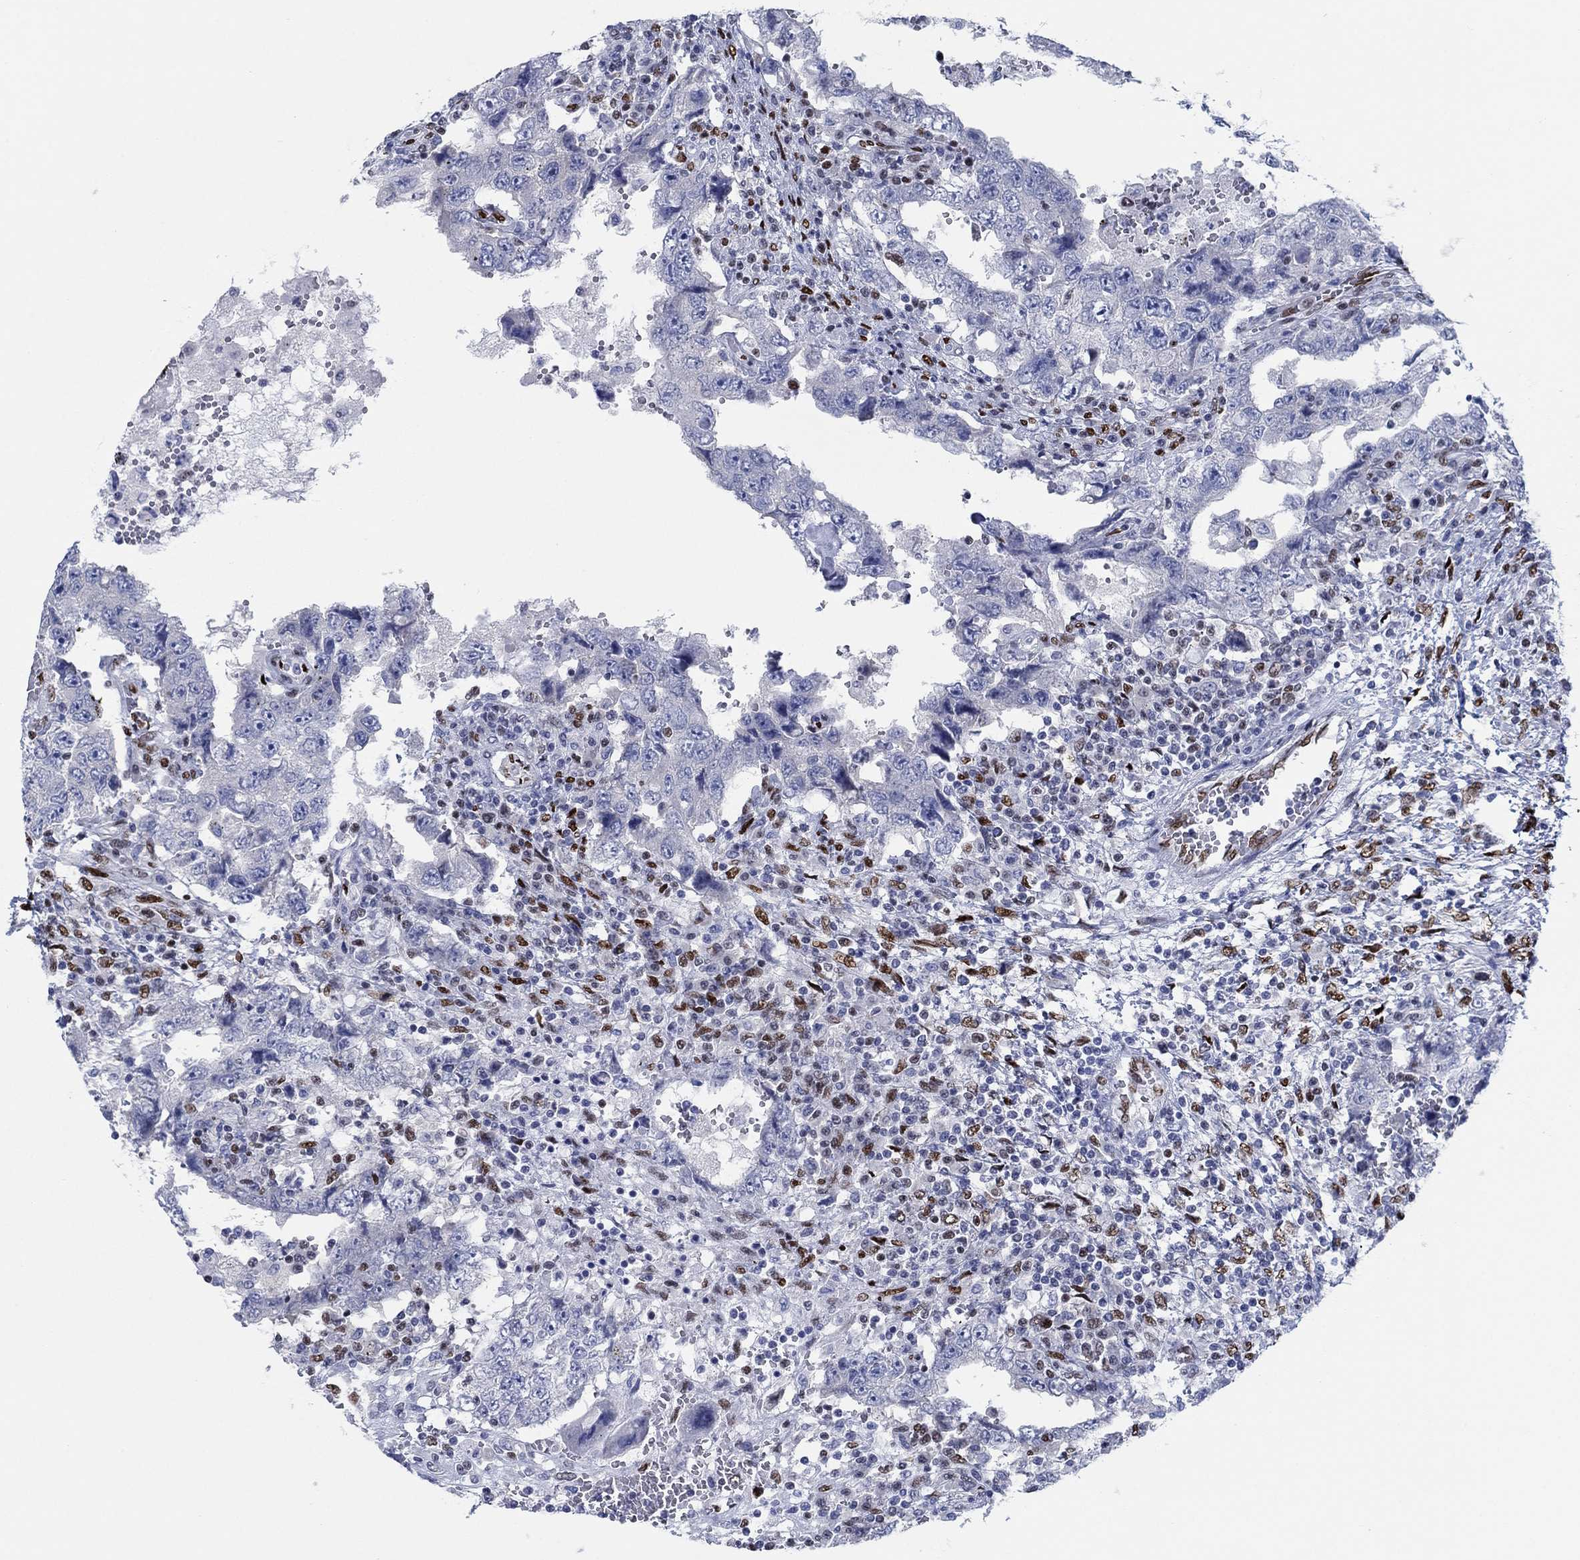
{"staining": {"intensity": "negative", "quantity": "none", "location": "none"}, "tissue": "testis cancer", "cell_type": "Tumor cells", "image_type": "cancer", "snomed": [{"axis": "morphology", "description": "Carcinoma, Embryonal, NOS"}, {"axis": "topography", "description": "Testis"}], "caption": "There is no significant positivity in tumor cells of embryonal carcinoma (testis). (DAB IHC, high magnification).", "gene": "ZEB1", "patient": {"sex": "male", "age": 26}}